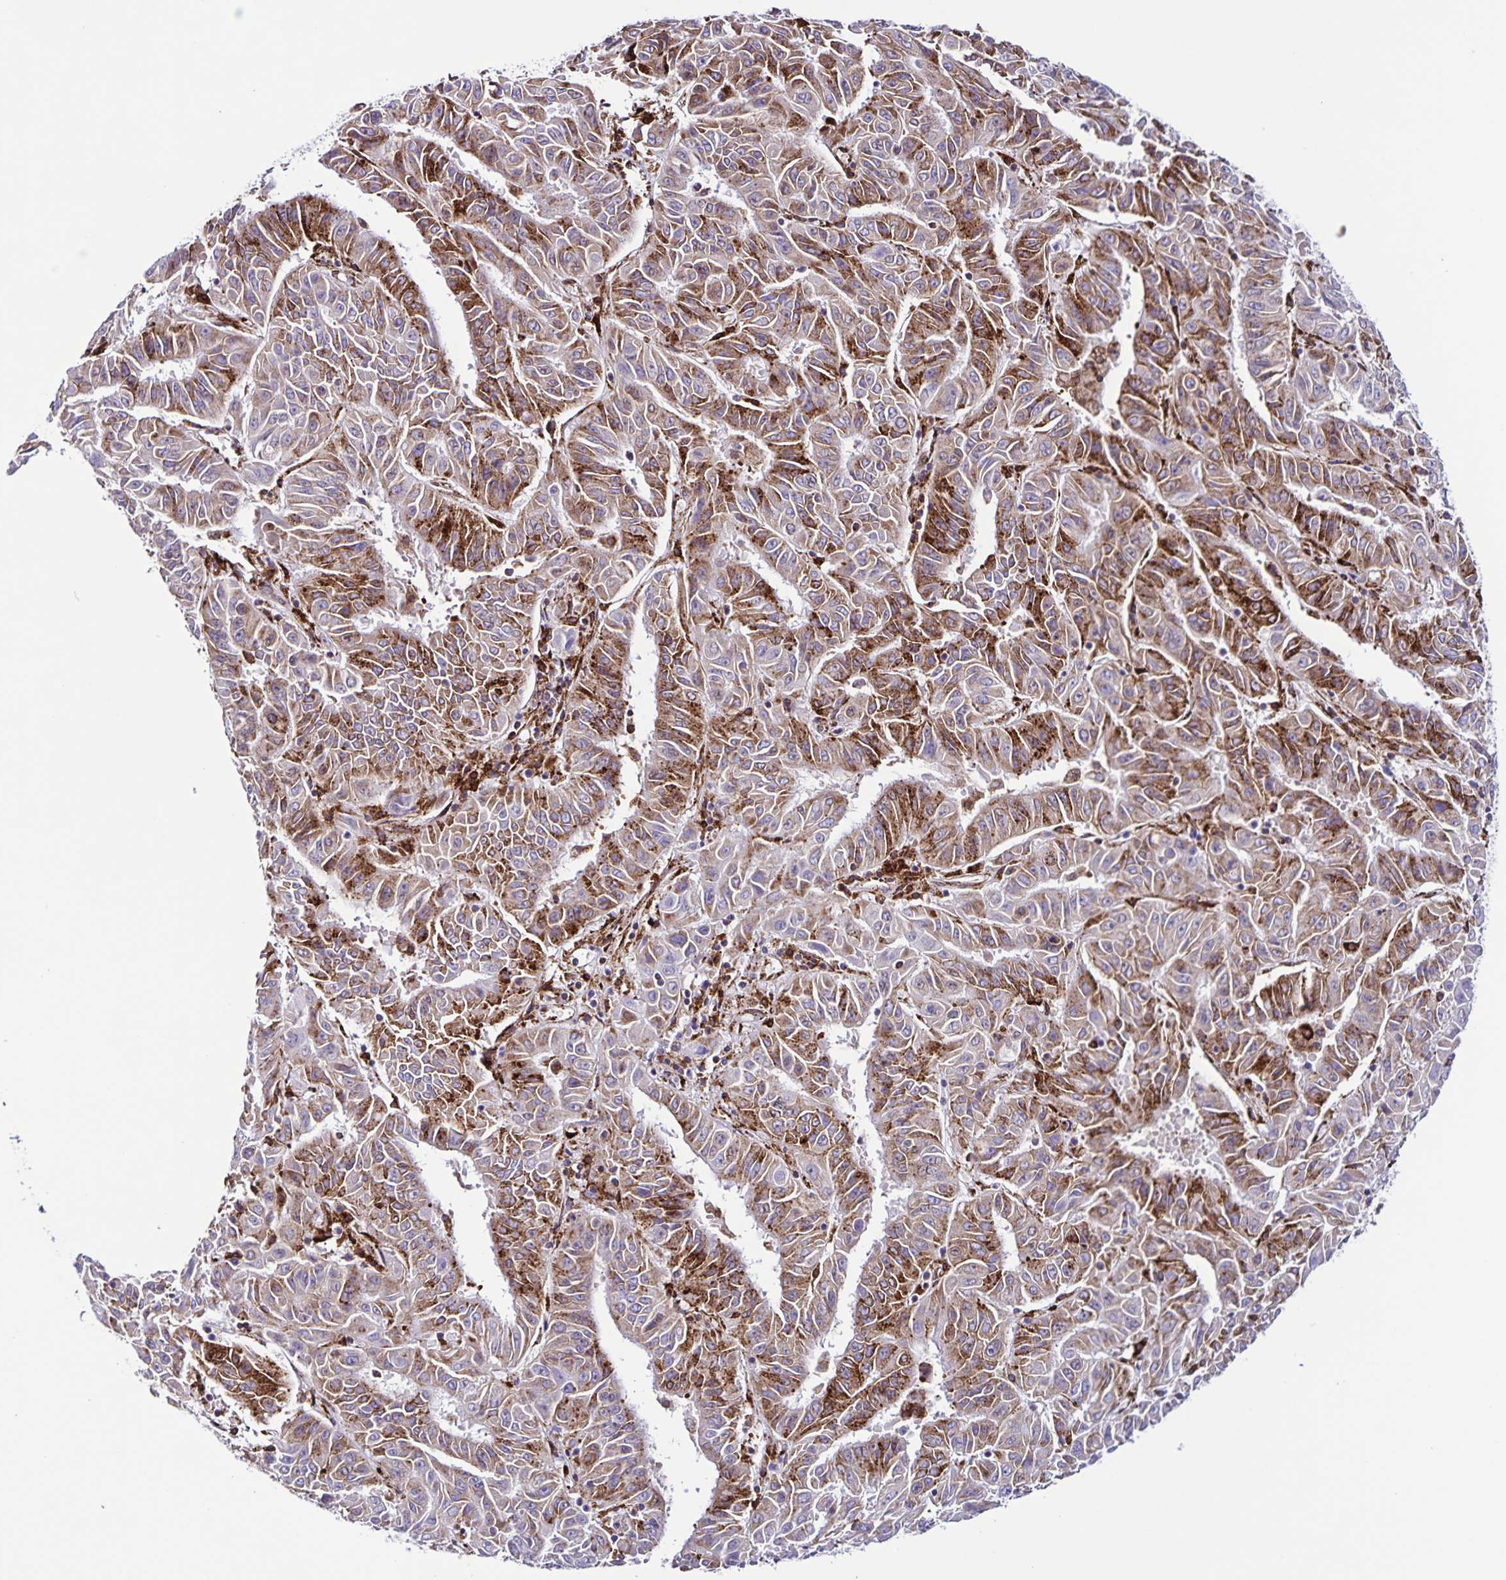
{"staining": {"intensity": "moderate", "quantity": "25%-75%", "location": "cytoplasmic/membranous"}, "tissue": "pancreatic cancer", "cell_type": "Tumor cells", "image_type": "cancer", "snomed": [{"axis": "morphology", "description": "Adenocarcinoma, NOS"}, {"axis": "topography", "description": "Pancreas"}], "caption": "About 25%-75% of tumor cells in pancreatic cancer (adenocarcinoma) reveal moderate cytoplasmic/membranous protein expression as visualized by brown immunohistochemical staining.", "gene": "OSBPL5", "patient": {"sex": "male", "age": 63}}